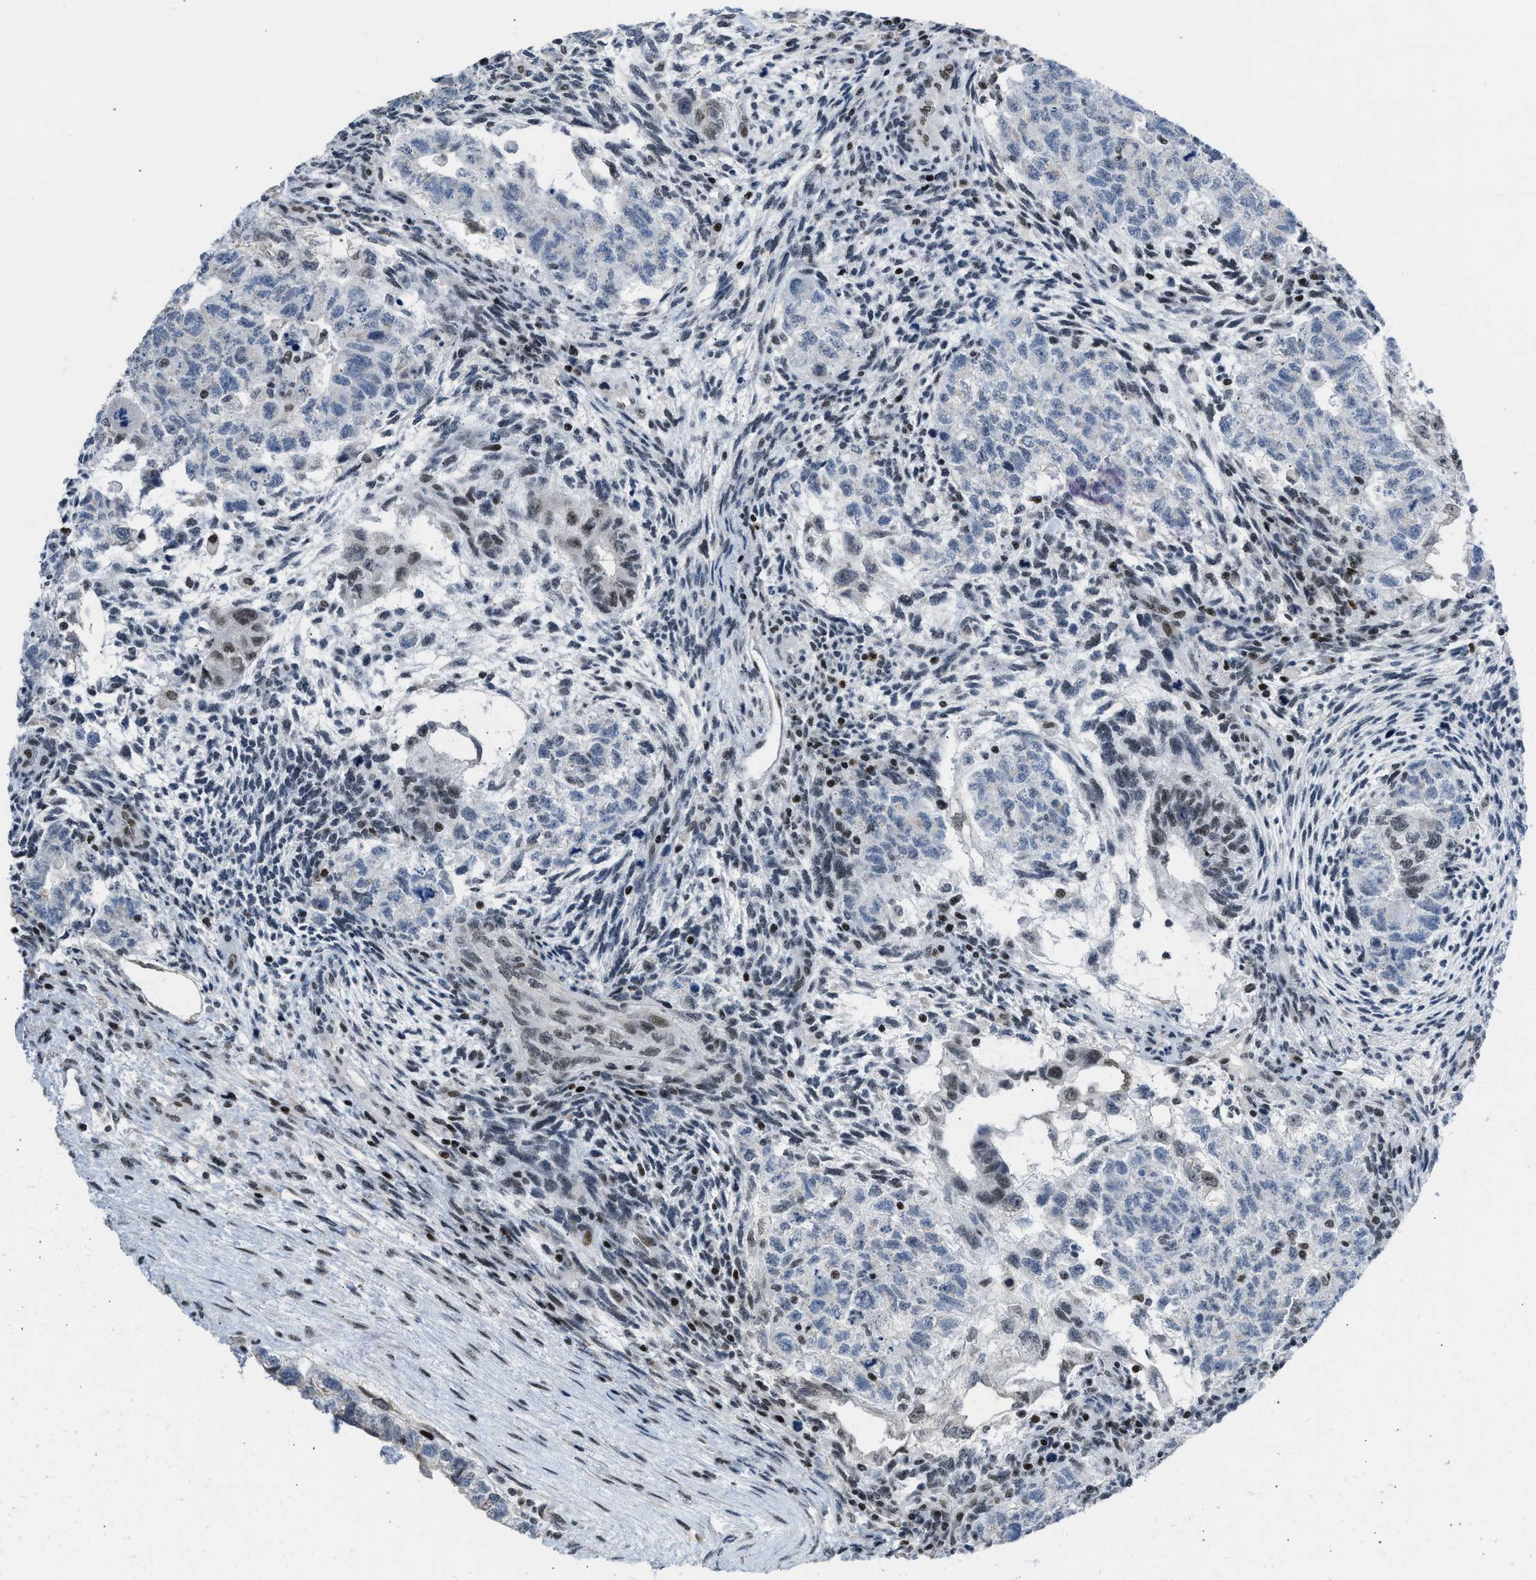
{"staining": {"intensity": "weak", "quantity": "<25%", "location": "nuclear"}, "tissue": "testis cancer", "cell_type": "Tumor cells", "image_type": "cancer", "snomed": [{"axis": "morphology", "description": "Normal tissue, NOS"}, {"axis": "morphology", "description": "Carcinoma, Embryonal, NOS"}, {"axis": "topography", "description": "Testis"}], "caption": "Immunohistochemical staining of human testis cancer shows no significant positivity in tumor cells.", "gene": "TERF2IP", "patient": {"sex": "male", "age": 36}}